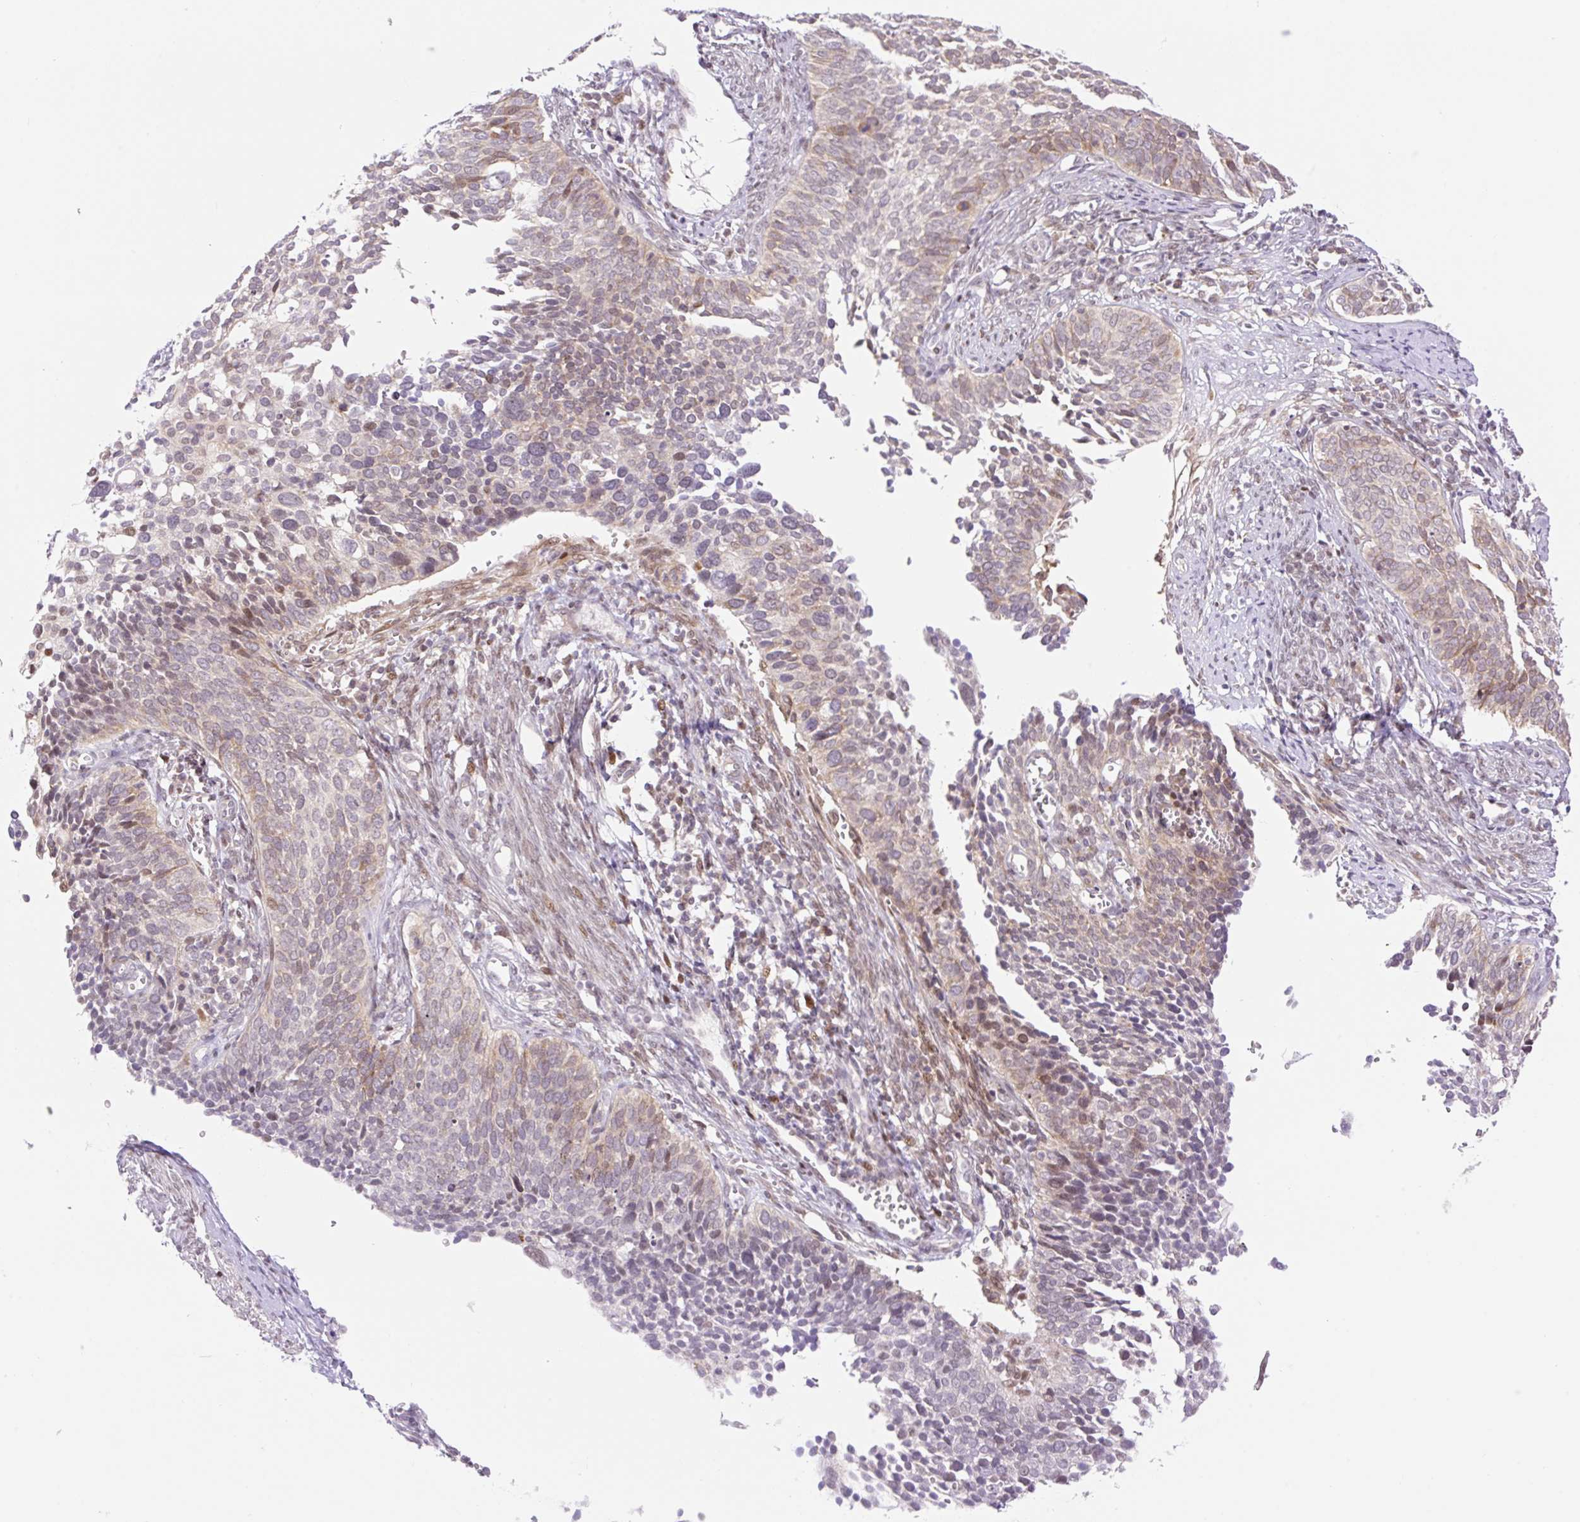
{"staining": {"intensity": "weak", "quantity": ">75%", "location": "cytoplasmic/membranous,nuclear"}, "tissue": "cervical cancer", "cell_type": "Tumor cells", "image_type": "cancer", "snomed": [{"axis": "morphology", "description": "Squamous cell carcinoma, NOS"}, {"axis": "topography", "description": "Cervix"}], "caption": "Cervical cancer stained for a protein demonstrates weak cytoplasmic/membranous and nuclear positivity in tumor cells.", "gene": "ZFP41", "patient": {"sex": "female", "age": 34}}